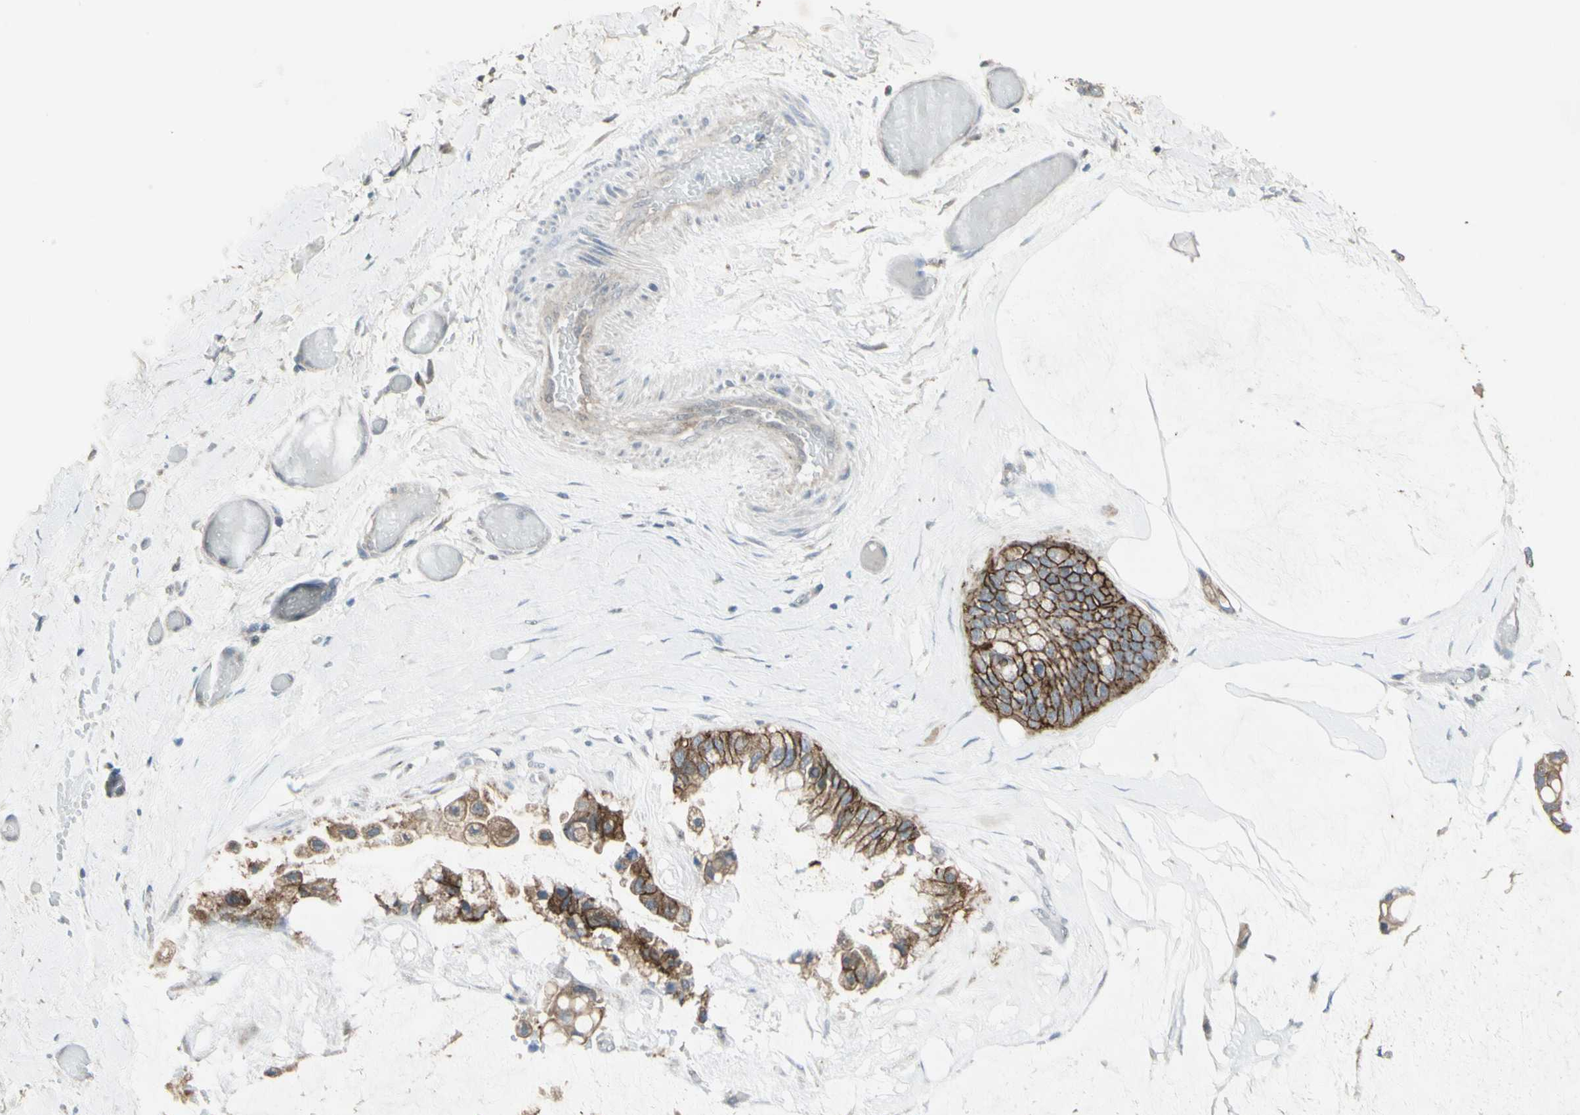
{"staining": {"intensity": "moderate", "quantity": ">75%", "location": "cytoplasmic/membranous"}, "tissue": "ovarian cancer", "cell_type": "Tumor cells", "image_type": "cancer", "snomed": [{"axis": "morphology", "description": "Cystadenocarcinoma, mucinous, NOS"}, {"axis": "topography", "description": "Ovary"}], "caption": "The immunohistochemical stain labels moderate cytoplasmic/membranous positivity in tumor cells of ovarian cancer tissue.", "gene": "FXYD3", "patient": {"sex": "female", "age": 39}}